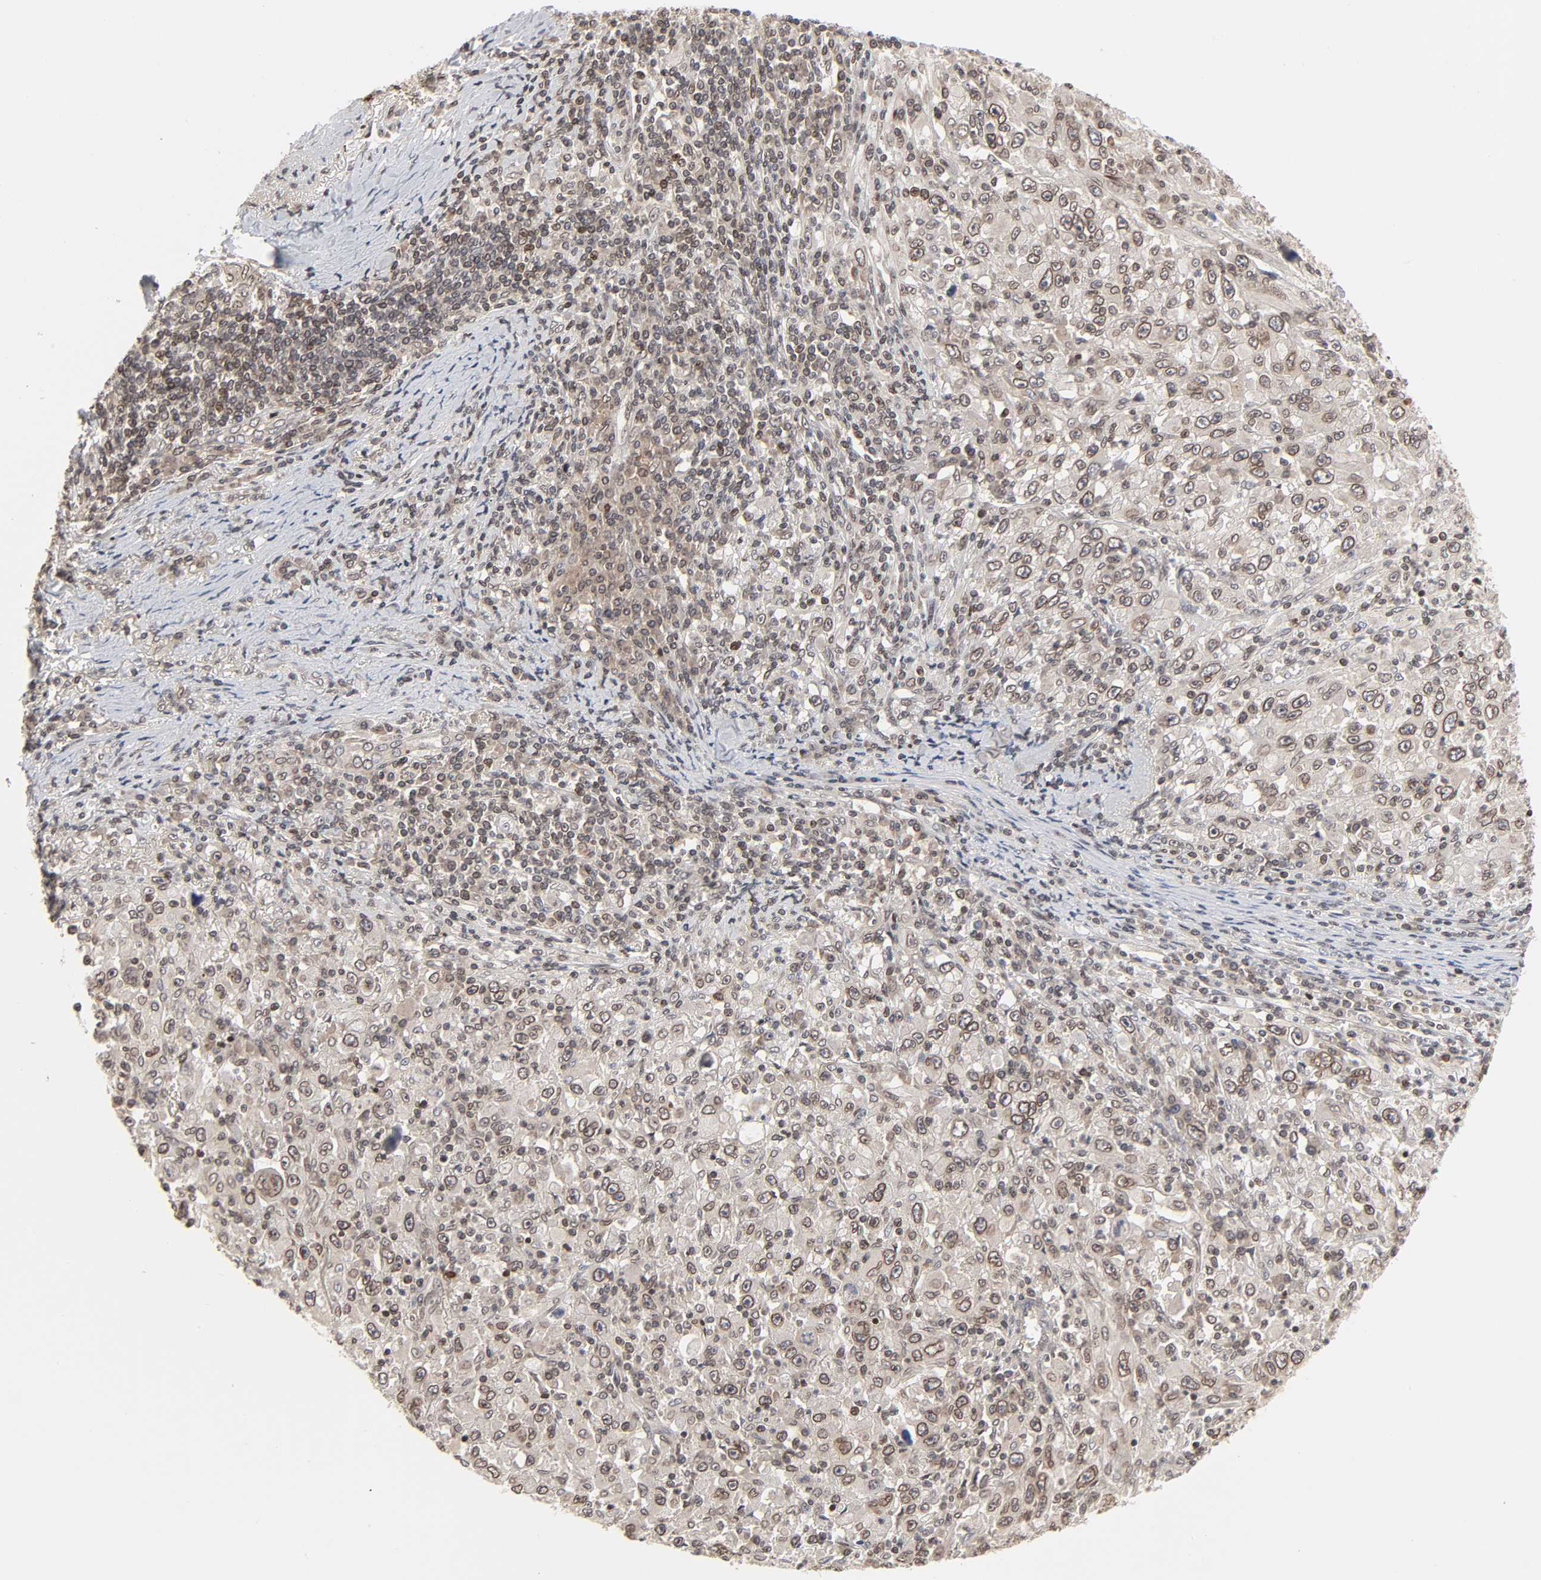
{"staining": {"intensity": "moderate", "quantity": ">75%", "location": "cytoplasmic/membranous,nuclear"}, "tissue": "melanoma", "cell_type": "Tumor cells", "image_type": "cancer", "snomed": [{"axis": "morphology", "description": "Malignant melanoma, Metastatic site"}, {"axis": "topography", "description": "Skin"}], "caption": "DAB (3,3'-diaminobenzidine) immunohistochemical staining of human melanoma exhibits moderate cytoplasmic/membranous and nuclear protein expression in about >75% of tumor cells.", "gene": "CPN2", "patient": {"sex": "female", "age": 56}}